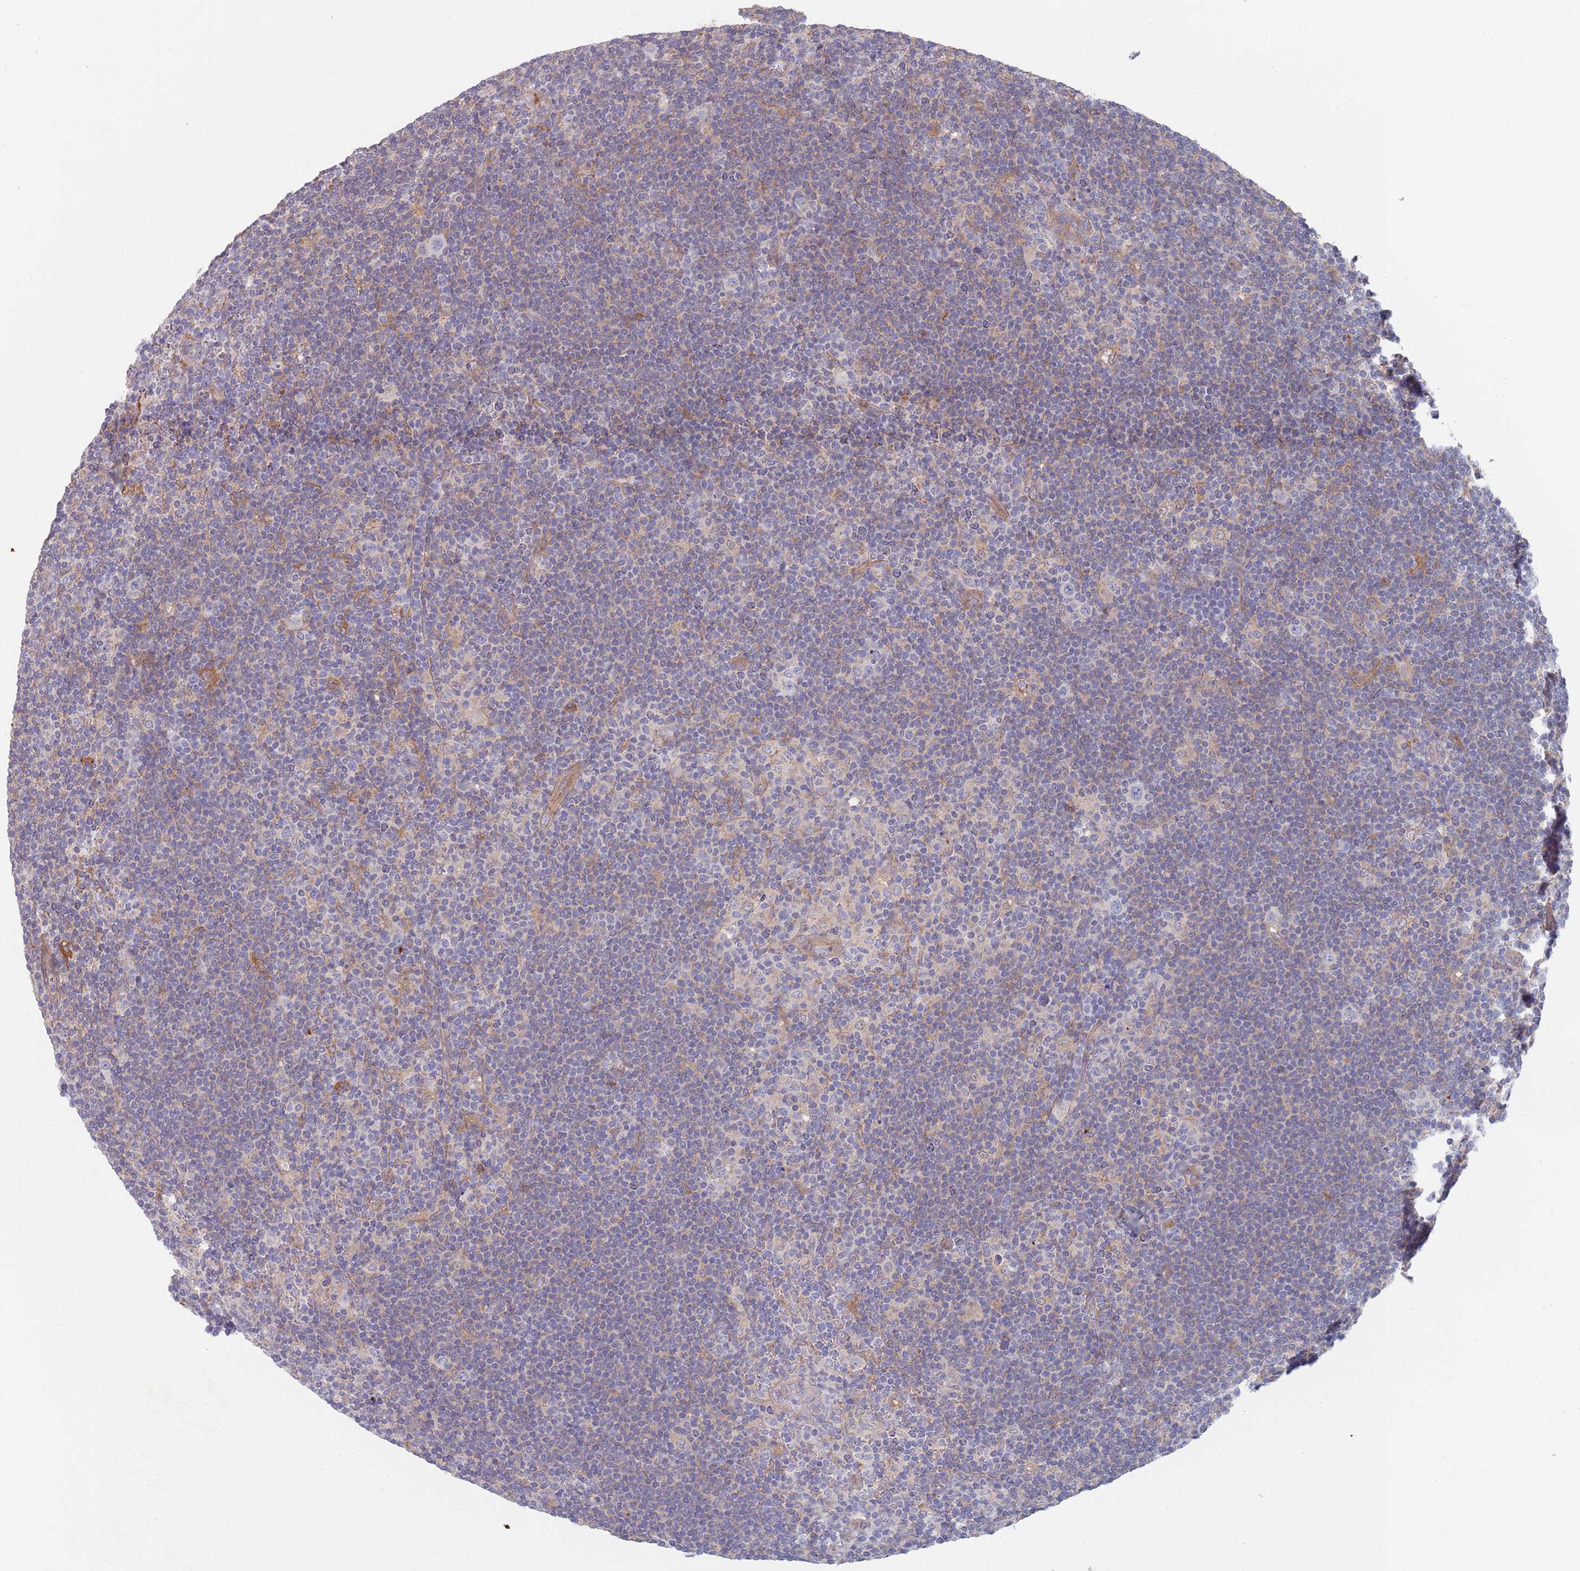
{"staining": {"intensity": "negative", "quantity": "none", "location": "none"}, "tissue": "lymphoma", "cell_type": "Tumor cells", "image_type": "cancer", "snomed": [{"axis": "morphology", "description": "Hodgkin's disease, NOS"}, {"axis": "topography", "description": "Lymph node"}], "caption": "Hodgkin's disease was stained to show a protein in brown. There is no significant staining in tumor cells. (DAB immunohistochemistry (IHC) visualized using brightfield microscopy, high magnification).", "gene": "APPL2", "patient": {"sex": "female", "age": 57}}